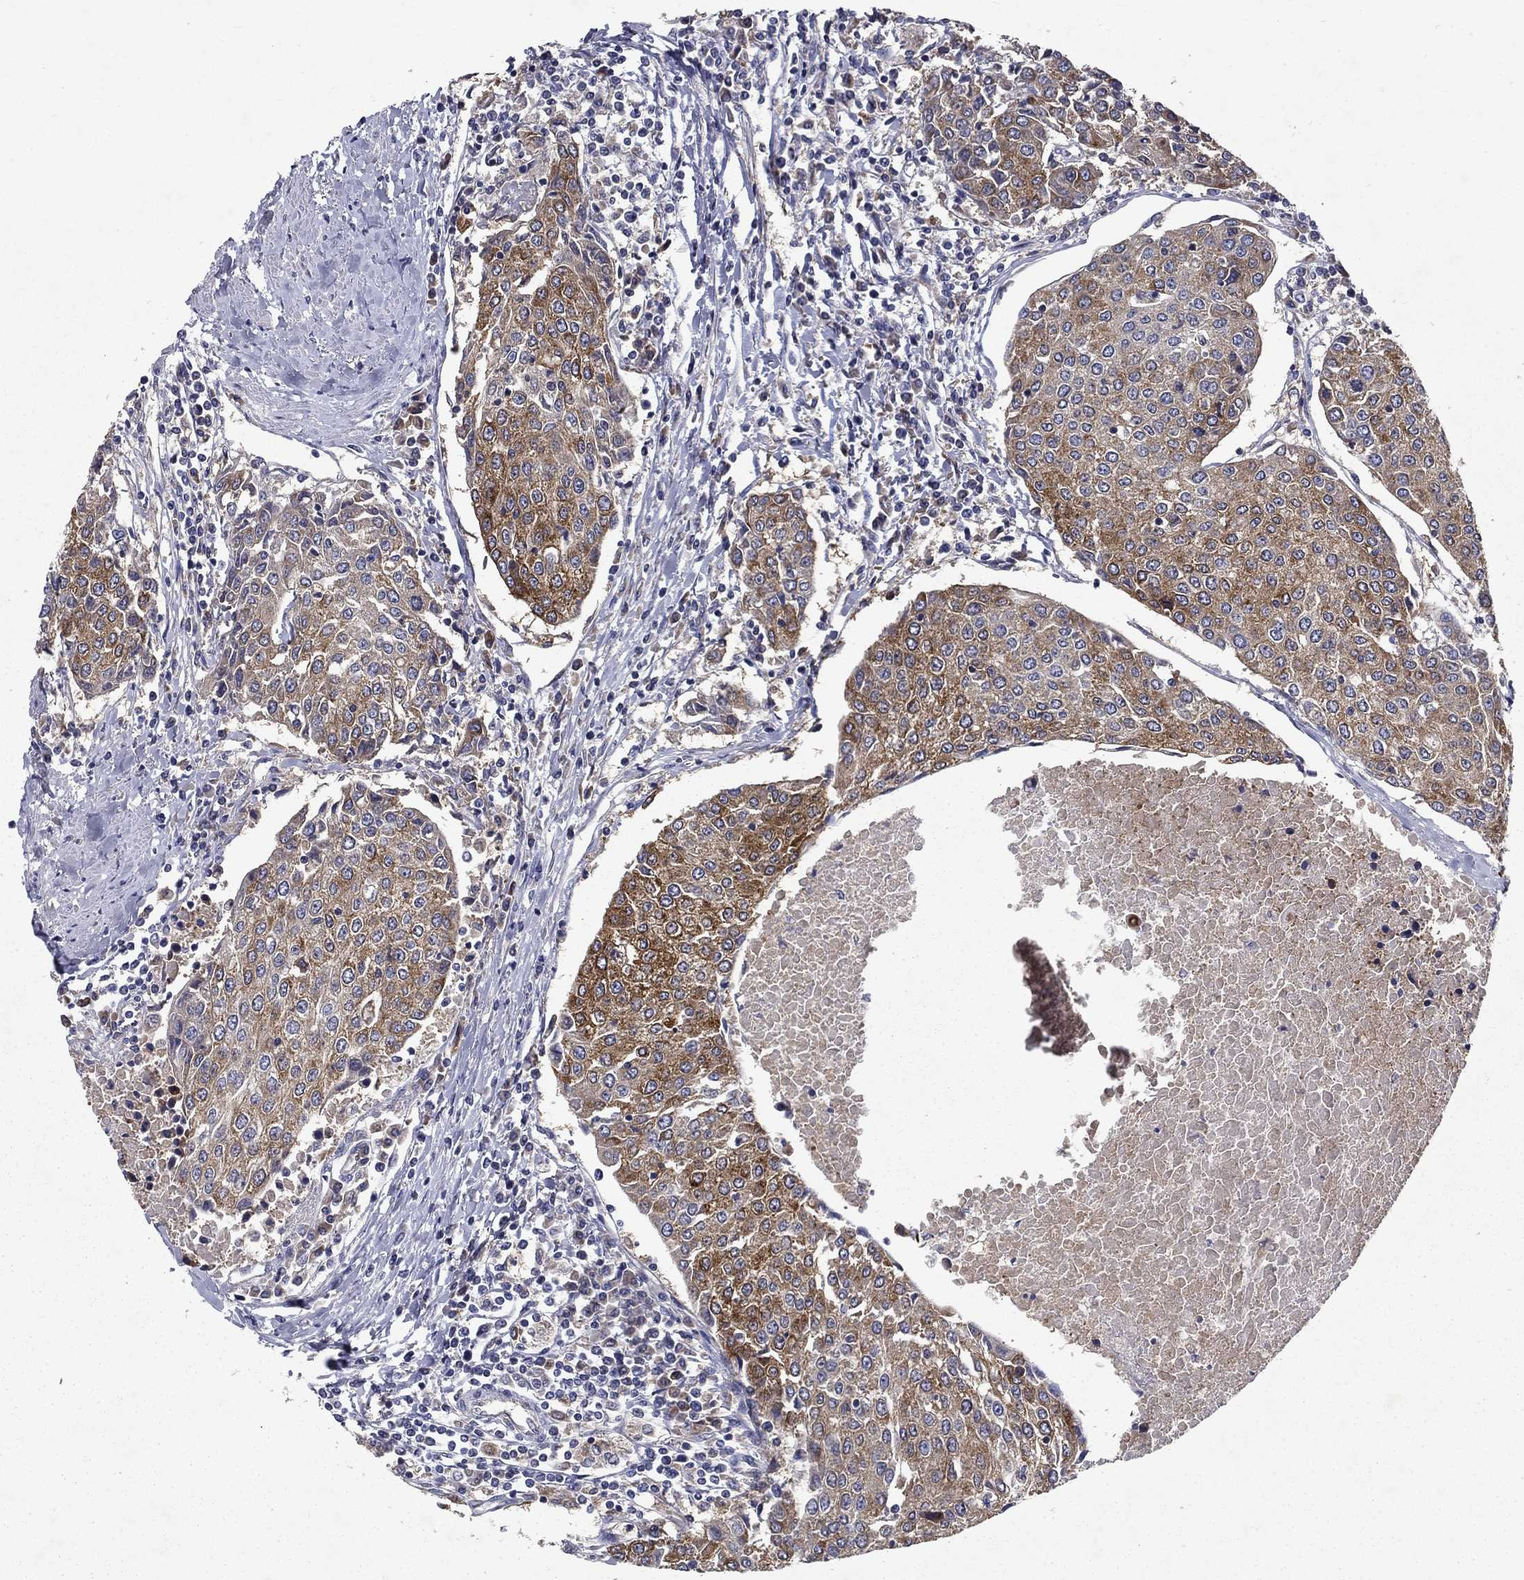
{"staining": {"intensity": "strong", "quantity": "<25%", "location": "cytoplasmic/membranous"}, "tissue": "urothelial cancer", "cell_type": "Tumor cells", "image_type": "cancer", "snomed": [{"axis": "morphology", "description": "Urothelial carcinoma, High grade"}, {"axis": "topography", "description": "Urinary bladder"}], "caption": "This photomicrograph displays immunohistochemistry staining of human urothelial carcinoma (high-grade), with medium strong cytoplasmic/membranous expression in approximately <25% of tumor cells.", "gene": "GLTP", "patient": {"sex": "female", "age": 85}}